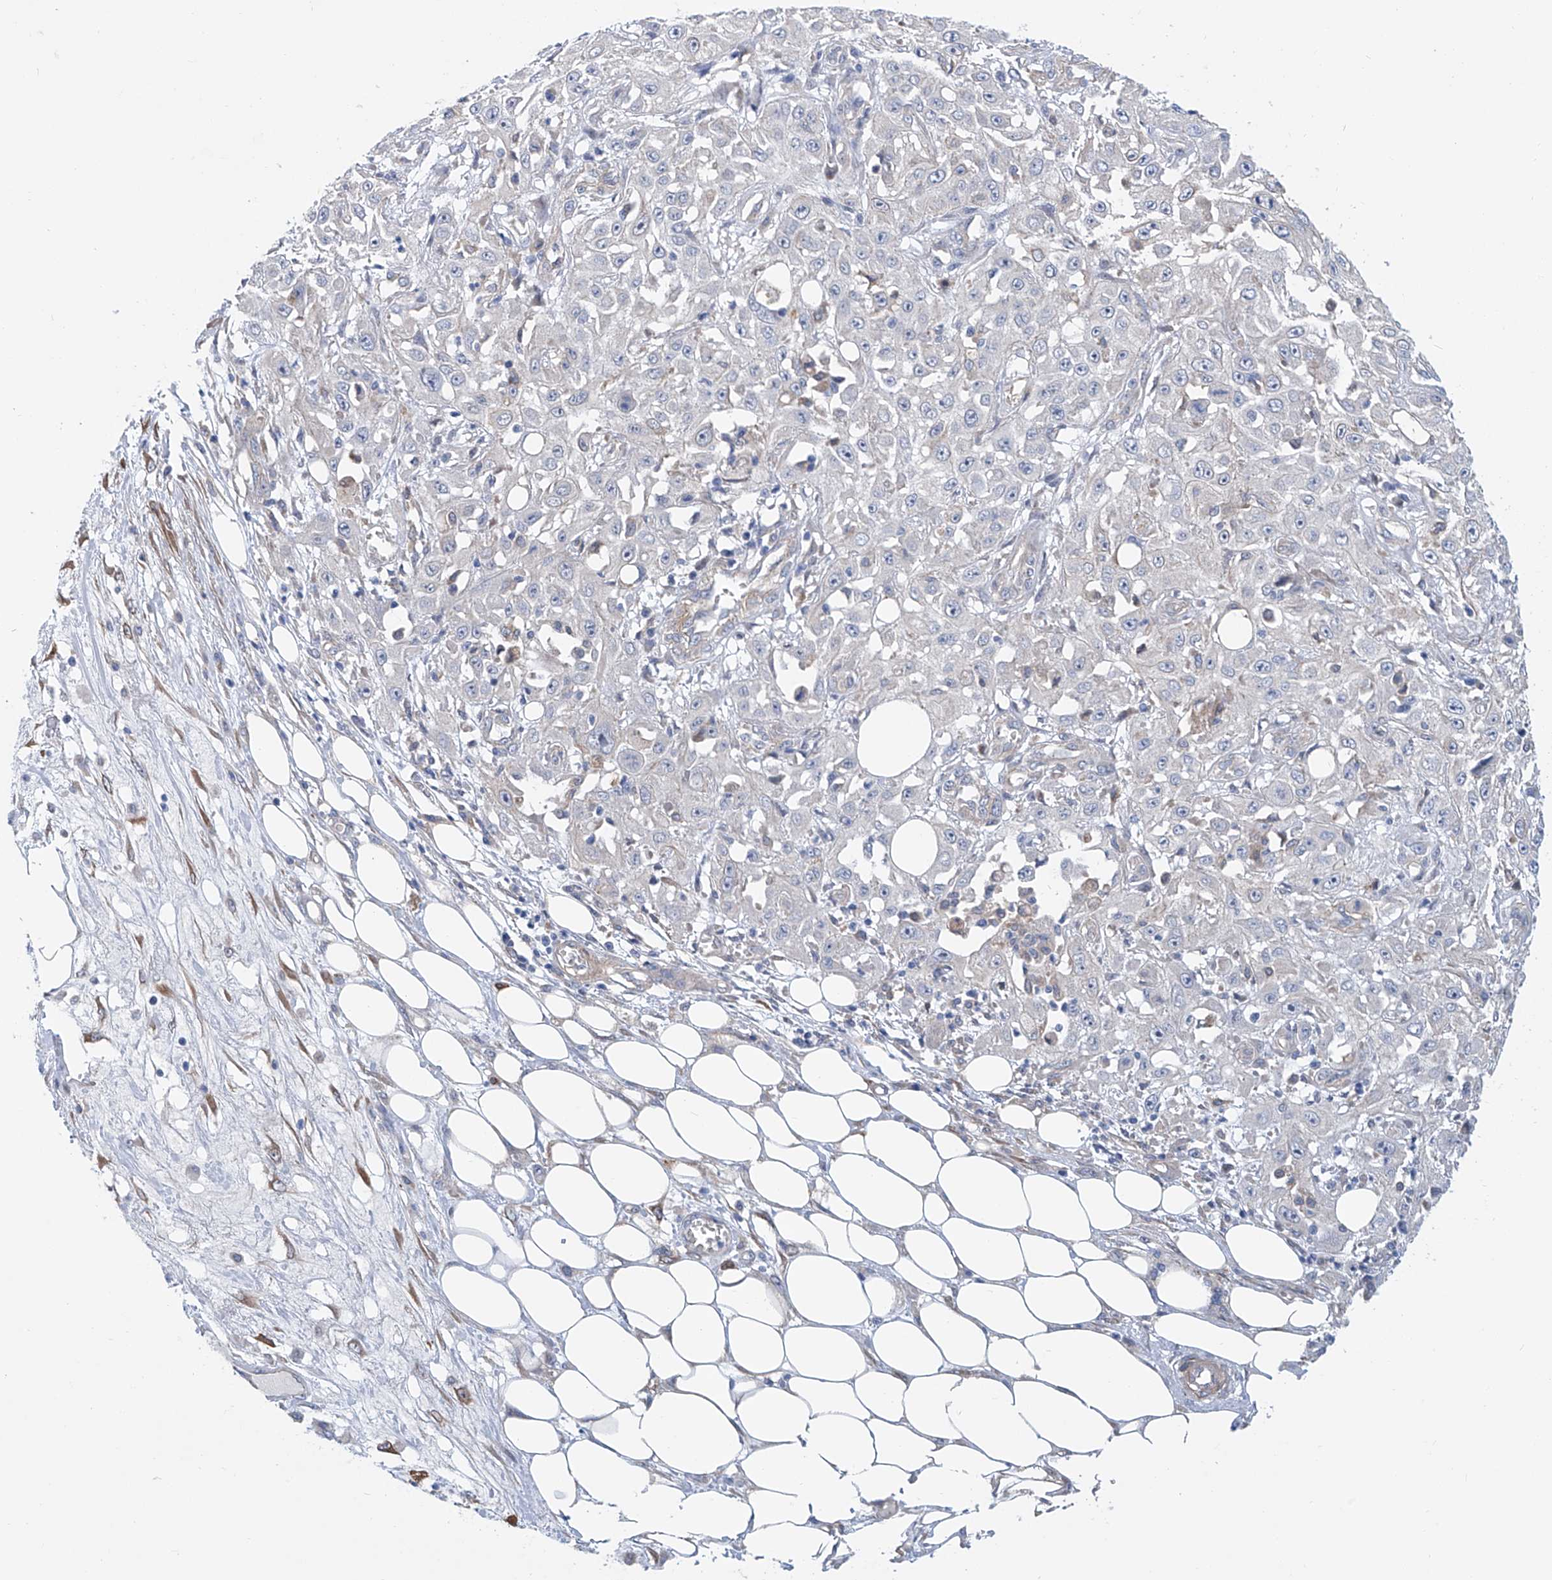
{"staining": {"intensity": "negative", "quantity": "none", "location": "none"}, "tissue": "skin cancer", "cell_type": "Tumor cells", "image_type": "cancer", "snomed": [{"axis": "morphology", "description": "Squamous cell carcinoma, NOS"}, {"axis": "morphology", "description": "Squamous cell carcinoma, metastatic, NOS"}, {"axis": "topography", "description": "Skin"}, {"axis": "topography", "description": "Lymph node"}], "caption": "The IHC histopathology image has no significant staining in tumor cells of metastatic squamous cell carcinoma (skin) tissue.", "gene": "TNN", "patient": {"sex": "male", "age": 75}}